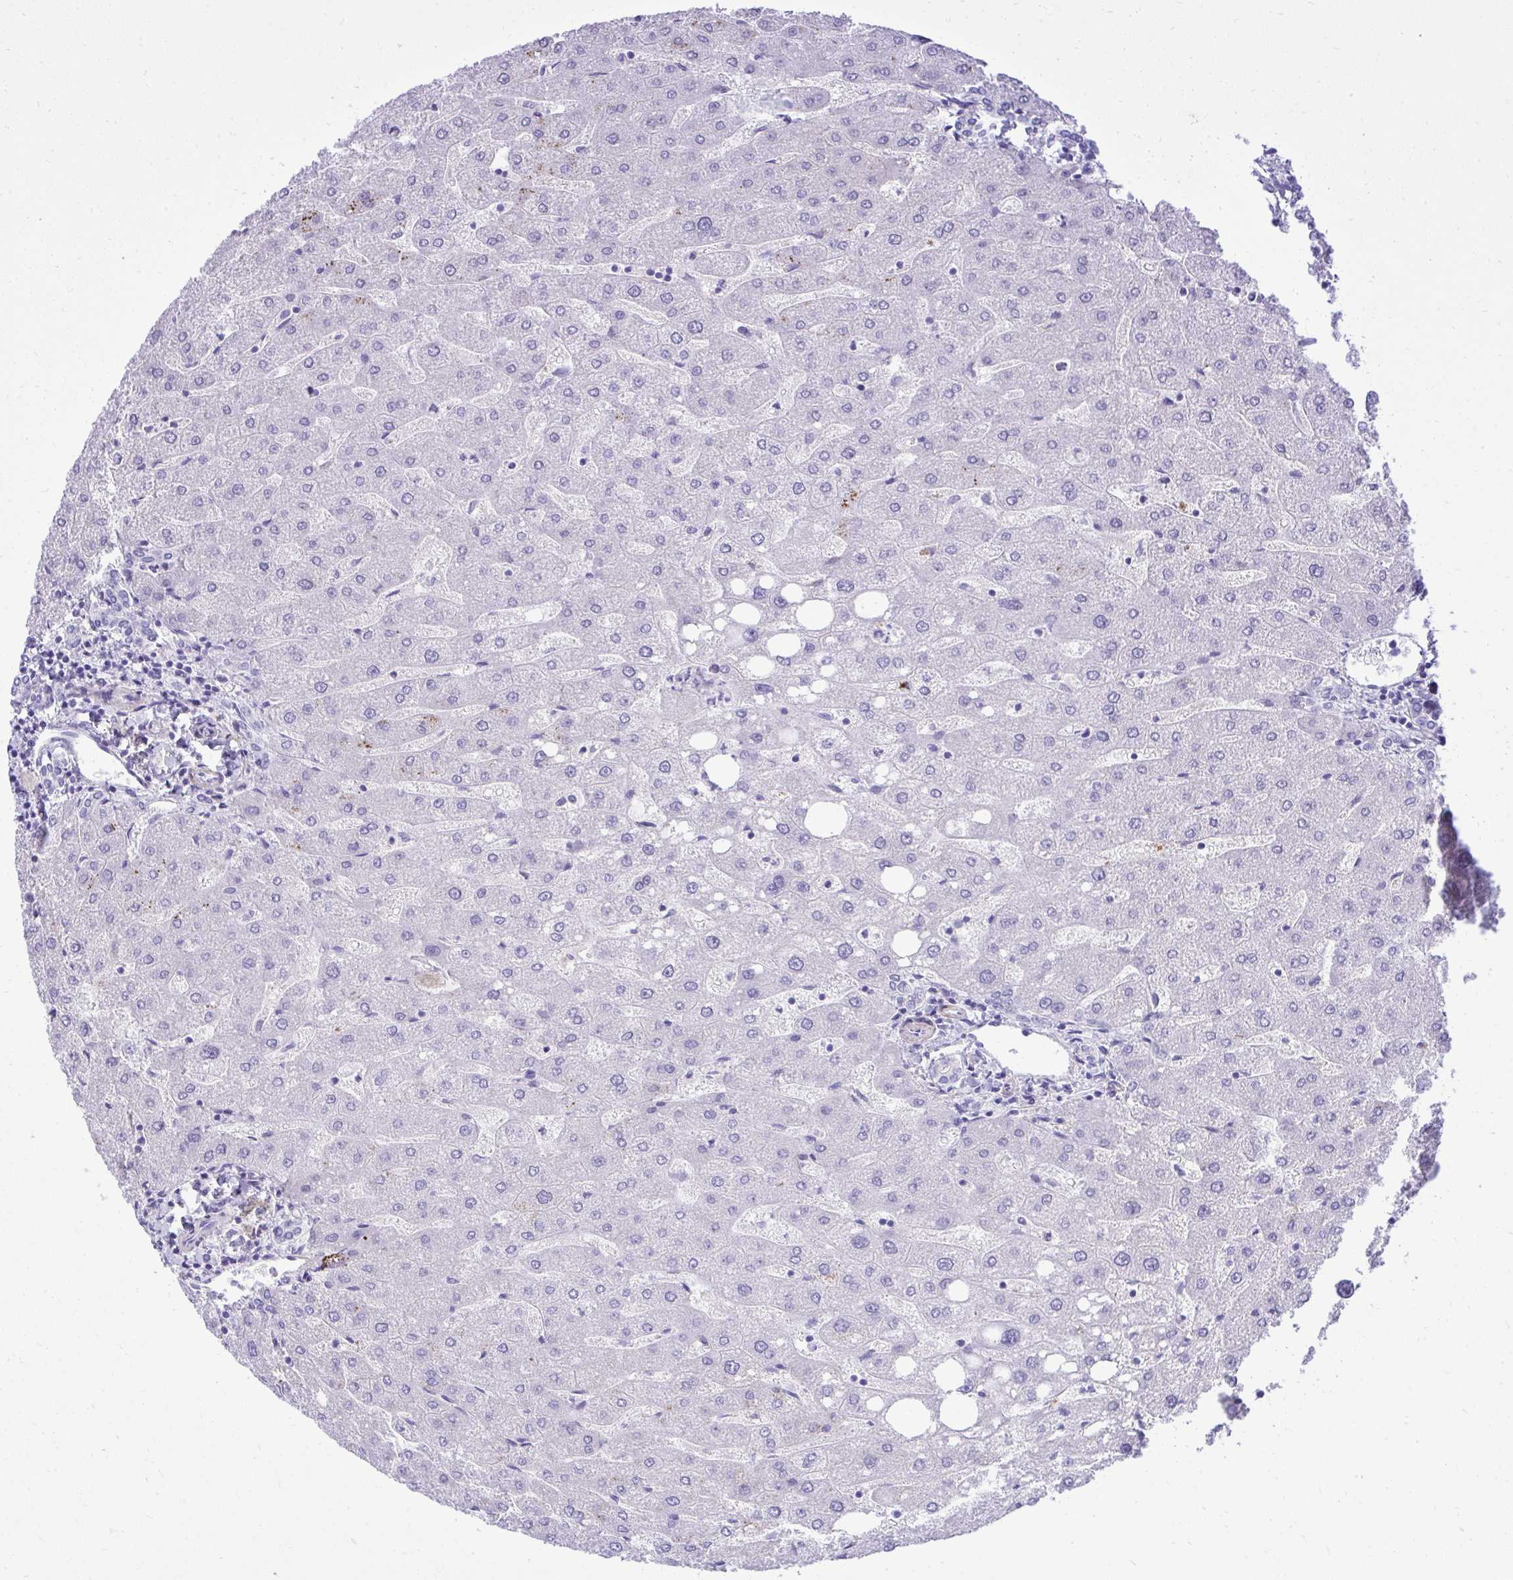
{"staining": {"intensity": "negative", "quantity": "none", "location": "none"}, "tissue": "liver", "cell_type": "Cholangiocytes", "image_type": "normal", "snomed": [{"axis": "morphology", "description": "Normal tissue, NOS"}, {"axis": "topography", "description": "Liver"}], "caption": "A histopathology image of liver stained for a protein exhibits no brown staining in cholangiocytes. (DAB (3,3'-diaminobenzidine) immunohistochemistry (IHC) with hematoxylin counter stain).", "gene": "PITPNM3", "patient": {"sex": "male", "age": 67}}